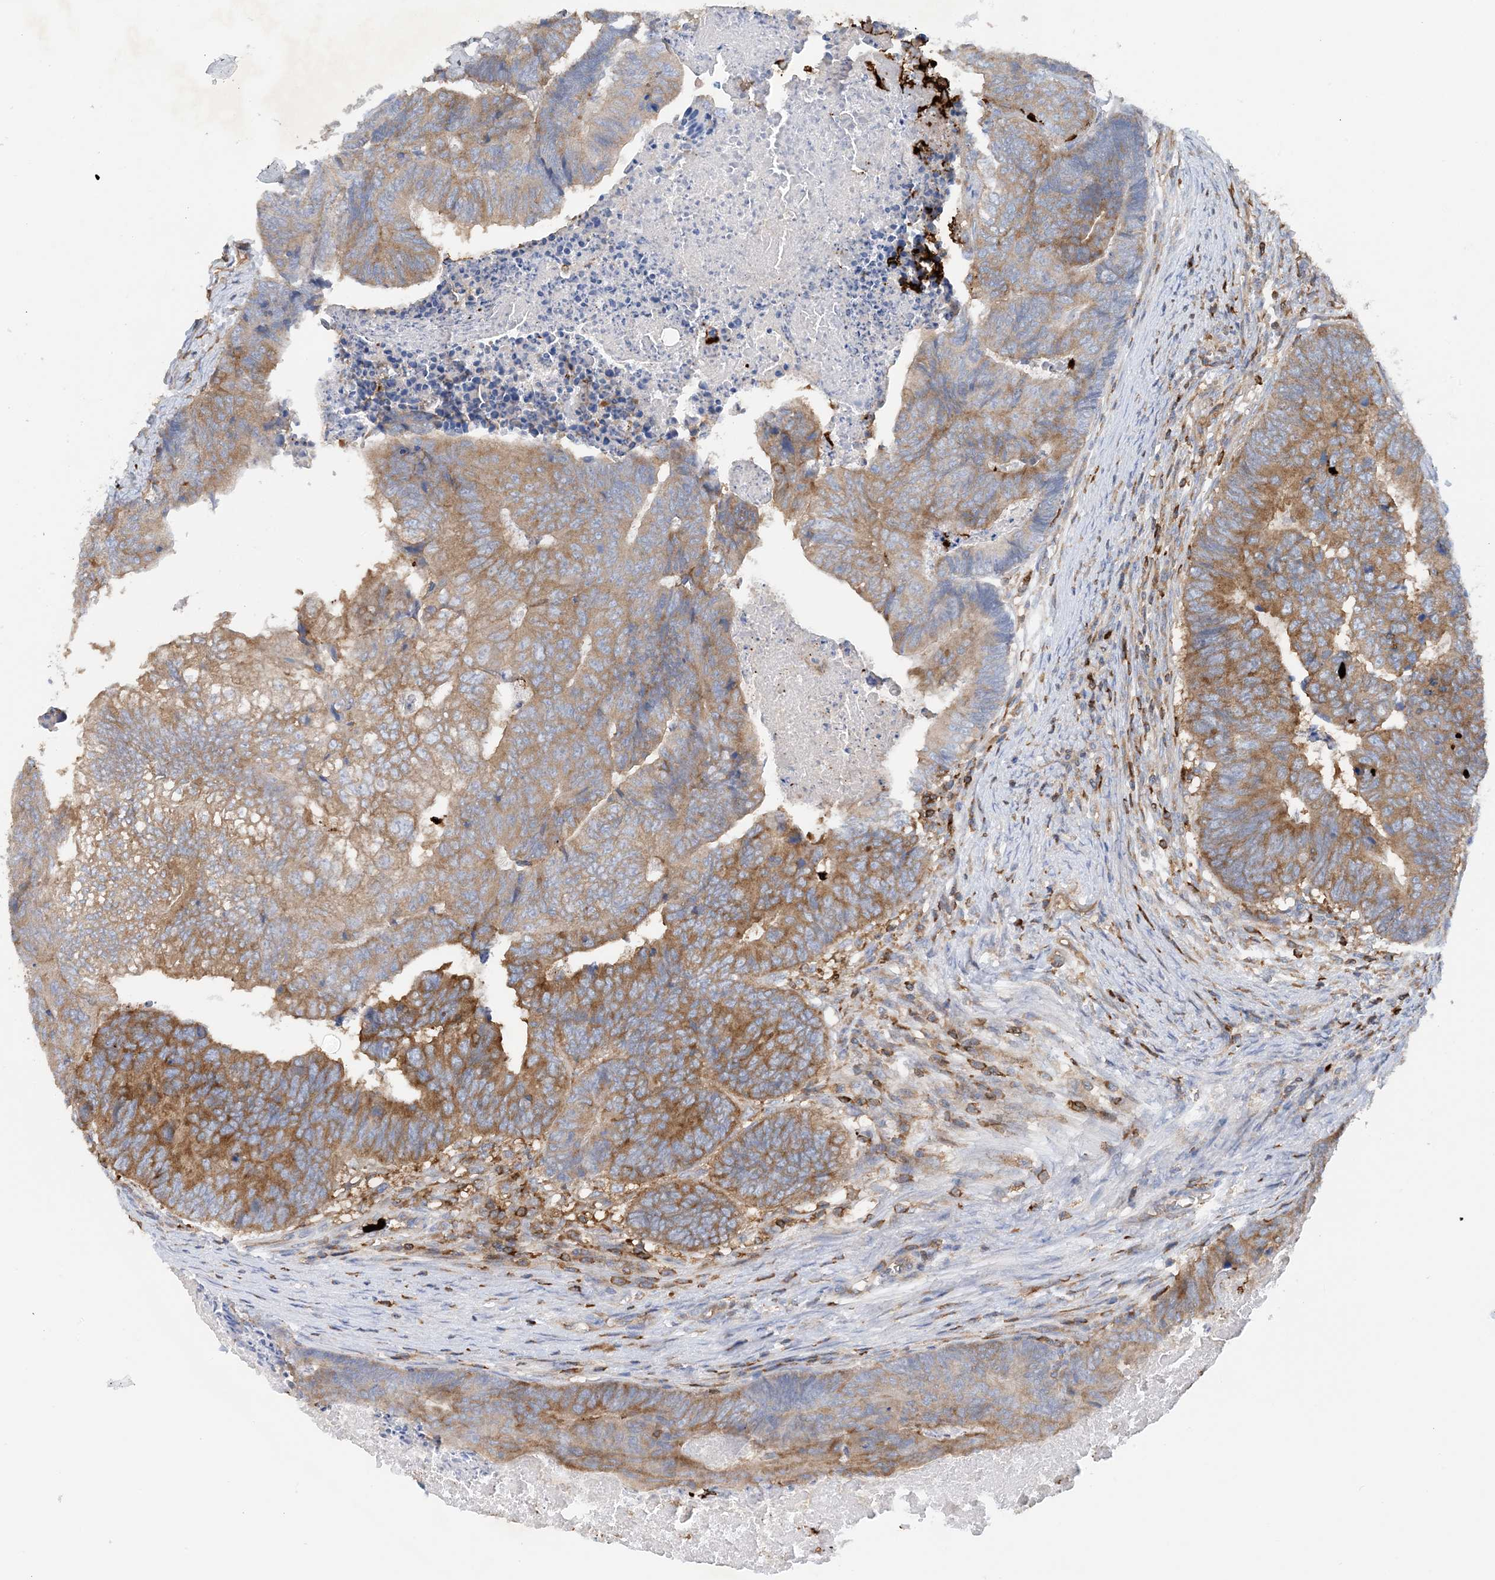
{"staining": {"intensity": "moderate", "quantity": ">75%", "location": "cytoplasmic/membranous"}, "tissue": "colorectal cancer", "cell_type": "Tumor cells", "image_type": "cancer", "snomed": [{"axis": "morphology", "description": "Adenocarcinoma, NOS"}, {"axis": "topography", "description": "Colon"}], "caption": "Protein expression analysis of human colorectal cancer (adenocarcinoma) reveals moderate cytoplasmic/membranous positivity in about >75% of tumor cells.", "gene": "PHACTR2", "patient": {"sex": "female", "age": 67}}